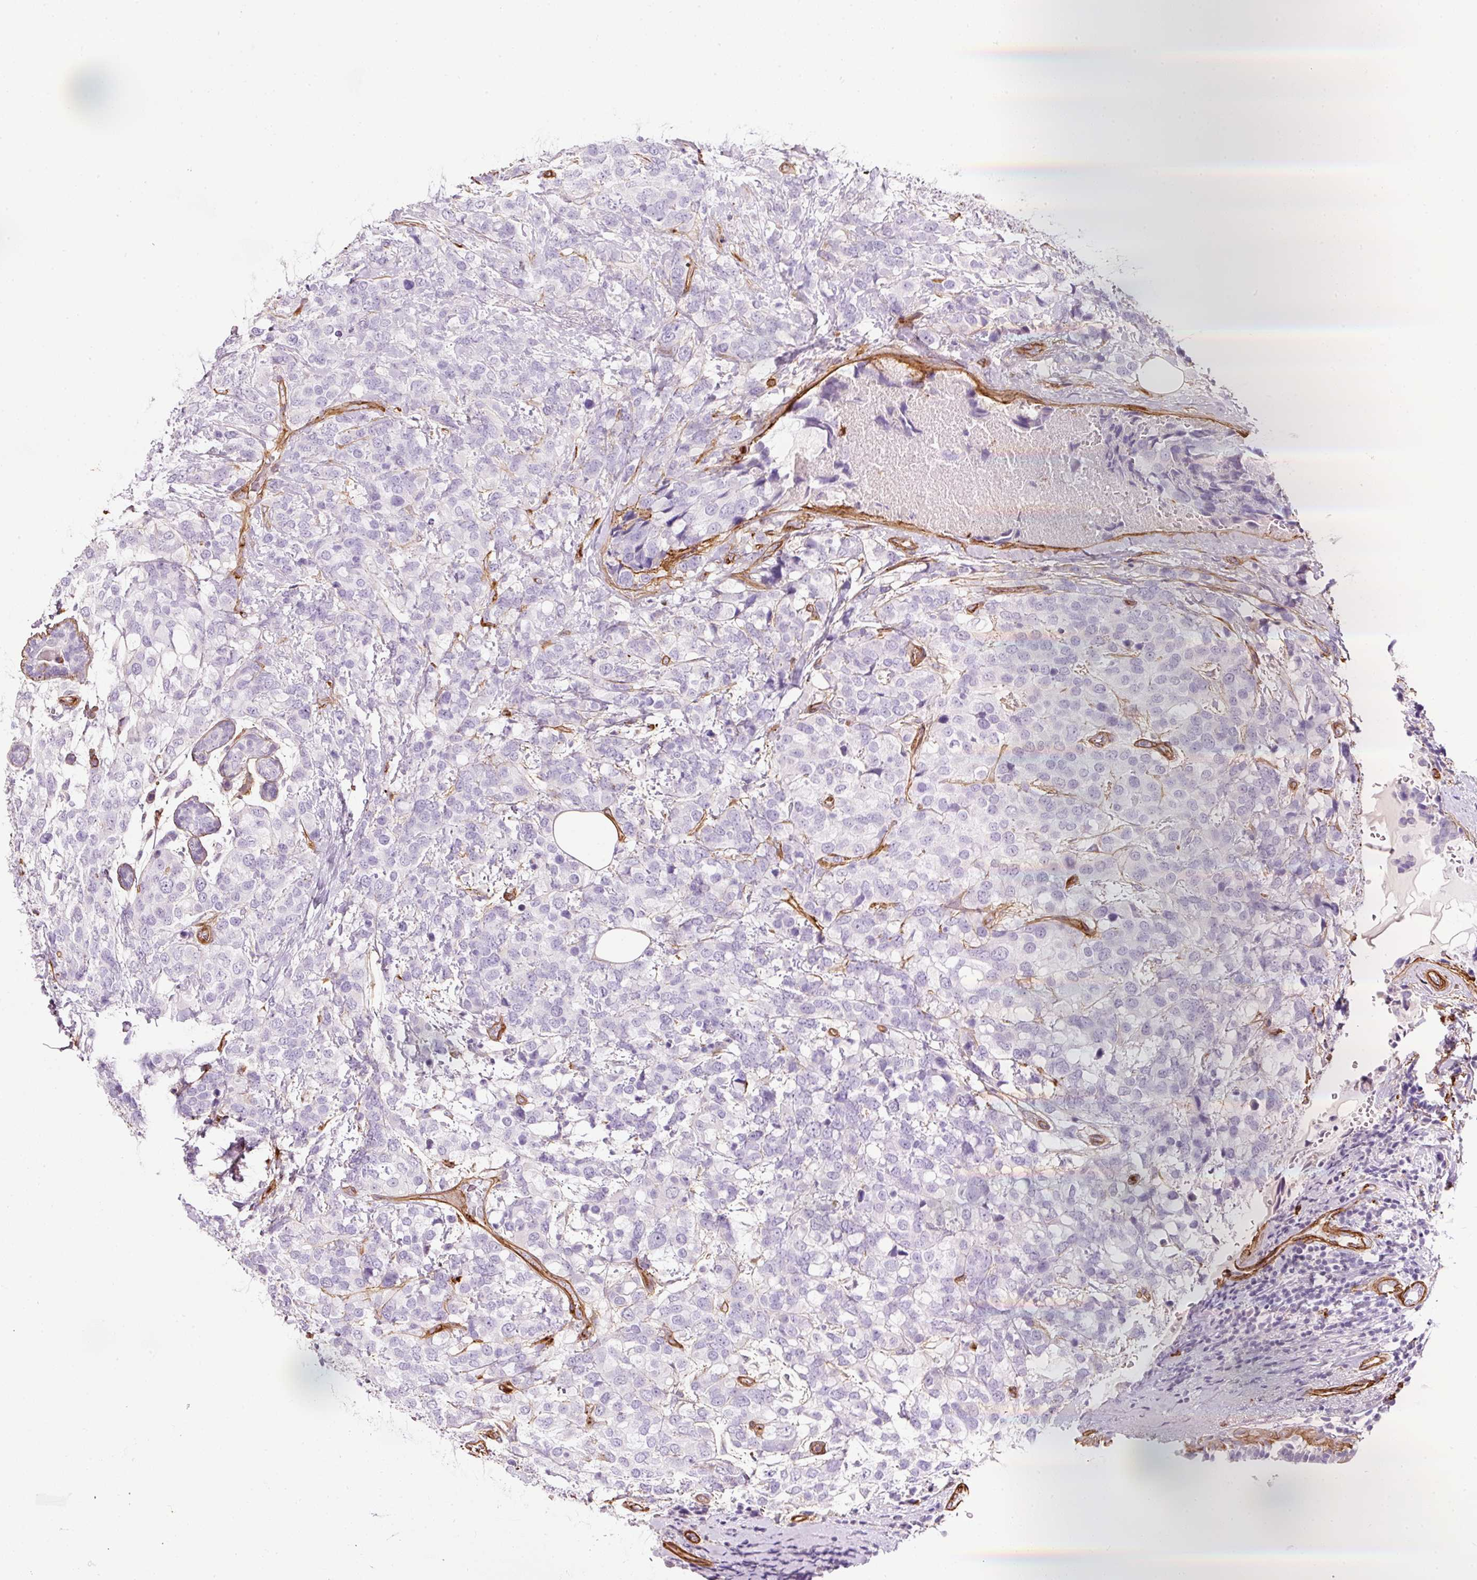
{"staining": {"intensity": "negative", "quantity": "none", "location": "none"}, "tissue": "breast cancer", "cell_type": "Tumor cells", "image_type": "cancer", "snomed": [{"axis": "morphology", "description": "Lobular carcinoma"}, {"axis": "topography", "description": "Breast"}], "caption": "A high-resolution photomicrograph shows immunohistochemistry staining of breast lobular carcinoma, which demonstrates no significant staining in tumor cells.", "gene": "LOXL4", "patient": {"sex": "female", "age": 59}}